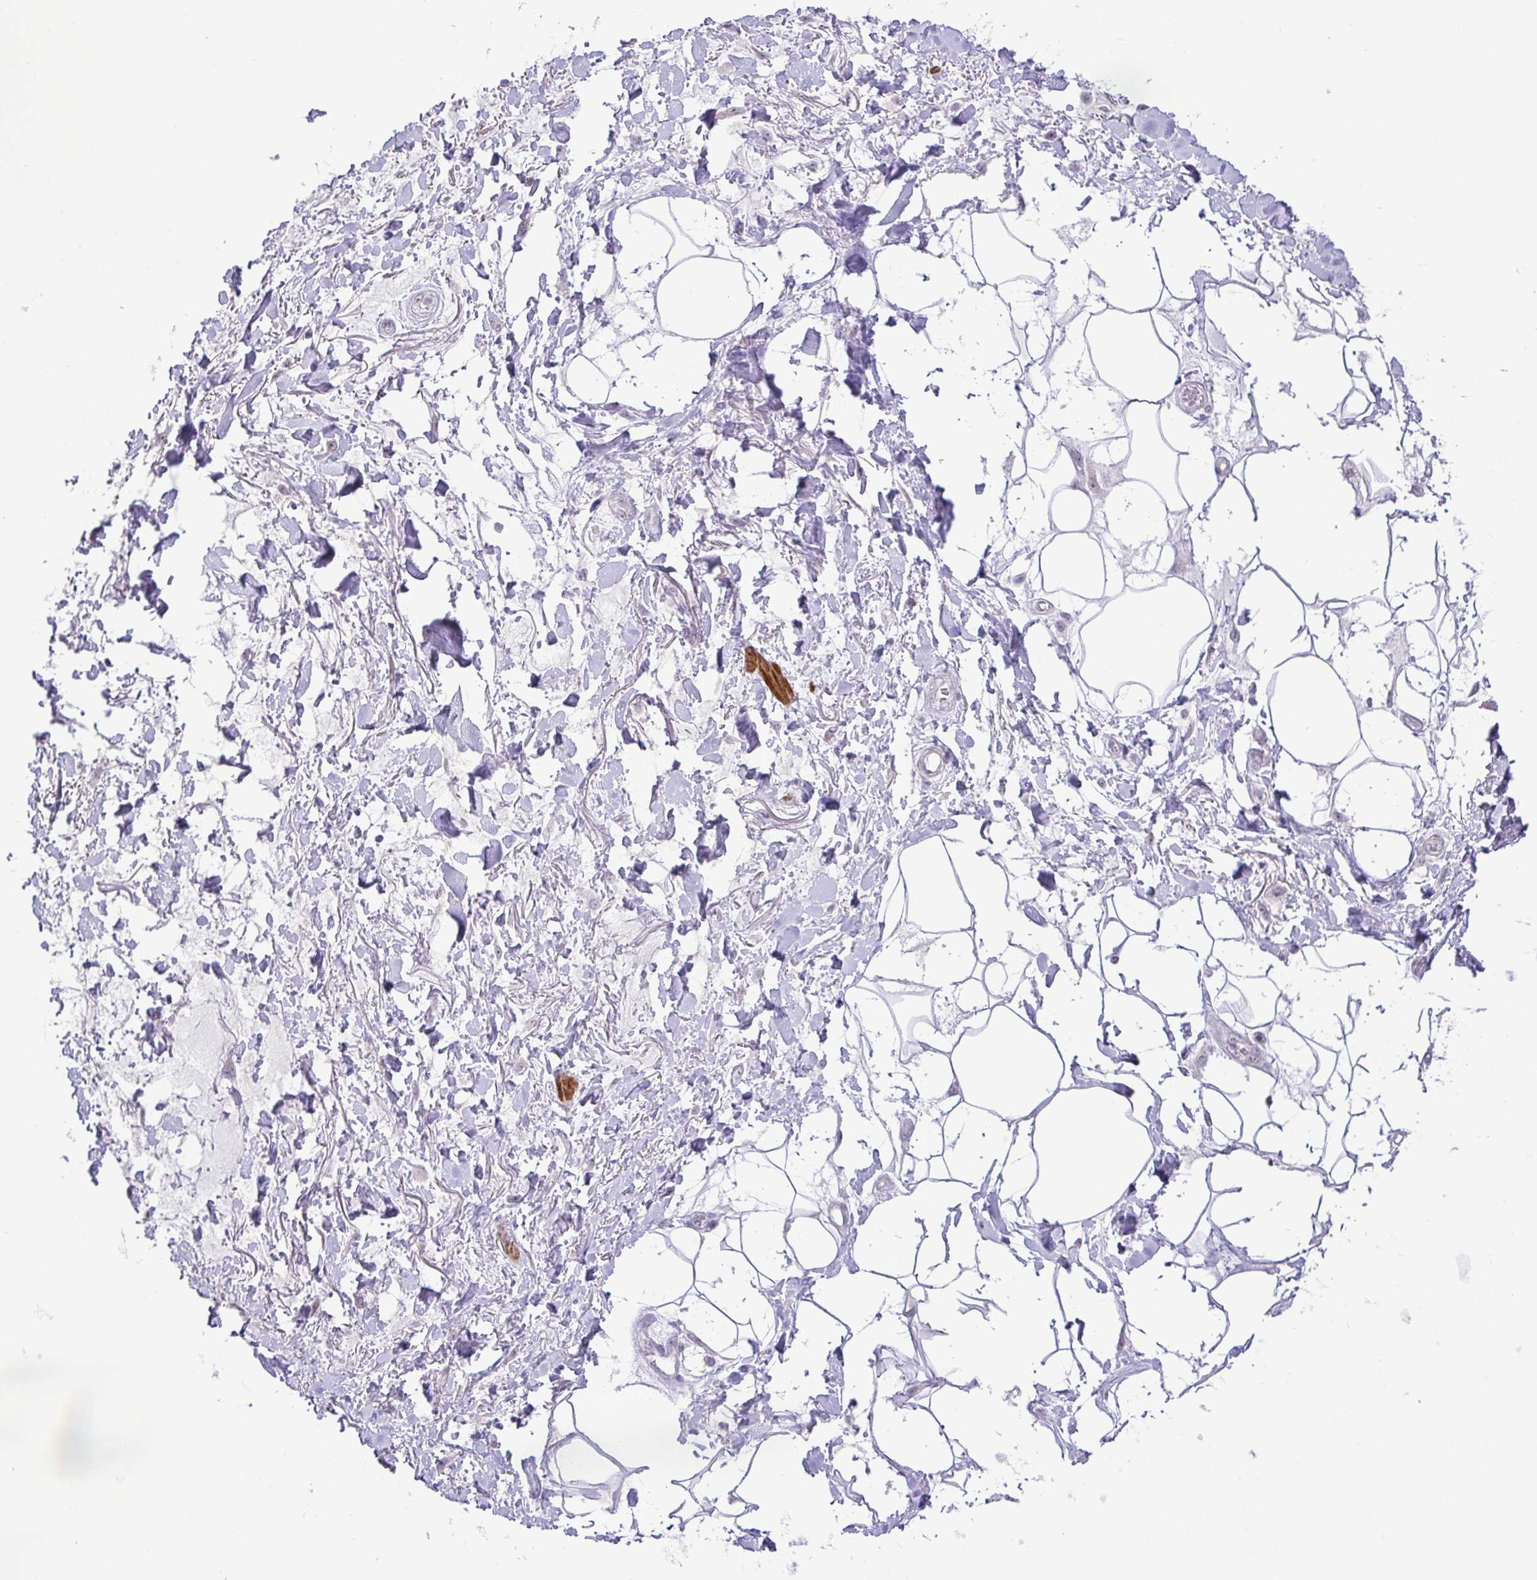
{"staining": {"intensity": "negative", "quantity": "none", "location": "none"}, "tissue": "adipose tissue", "cell_type": "Adipocytes", "image_type": "normal", "snomed": [{"axis": "morphology", "description": "Normal tissue, NOS"}, {"axis": "topography", "description": "Vagina"}, {"axis": "topography", "description": "Peripheral nerve tissue"}], "caption": "Adipocytes are negative for protein expression in benign human adipose tissue. The staining is performed using DAB brown chromogen with nuclei counter-stained in using hematoxylin.", "gene": "RSL24D1", "patient": {"sex": "female", "age": 71}}